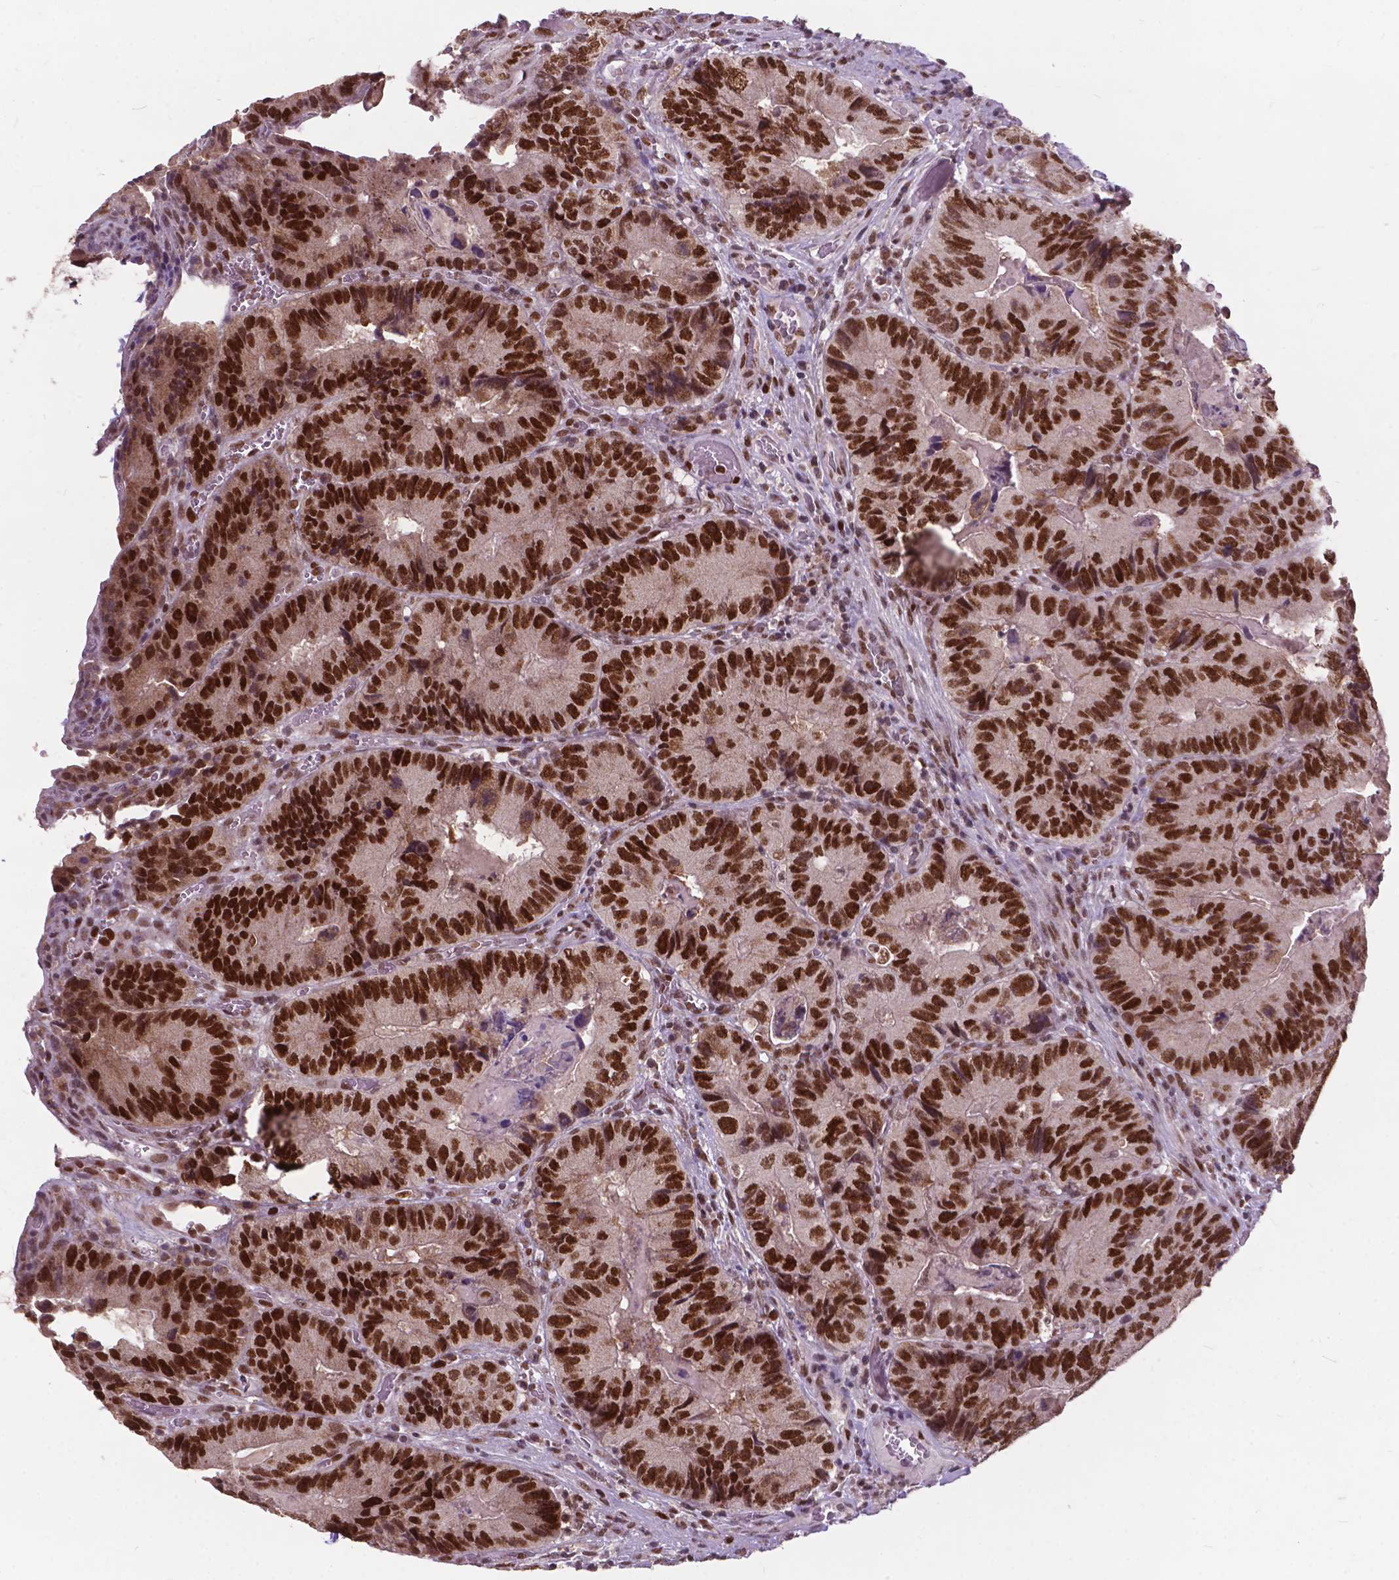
{"staining": {"intensity": "strong", "quantity": ">75%", "location": "nuclear"}, "tissue": "colorectal cancer", "cell_type": "Tumor cells", "image_type": "cancer", "snomed": [{"axis": "morphology", "description": "Adenocarcinoma, NOS"}, {"axis": "topography", "description": "Colon"}], "caption": "Immunohistochemical staining of colorectal cancer (adenocarcinoma) shows strong nuclear protein staining in approximately >75% of tumor cells. (brown staining indicates protein expression, while blue staining denotes nuclei).", "gene": "MSH2", "patient": {"sex": "female", "age": 86}}